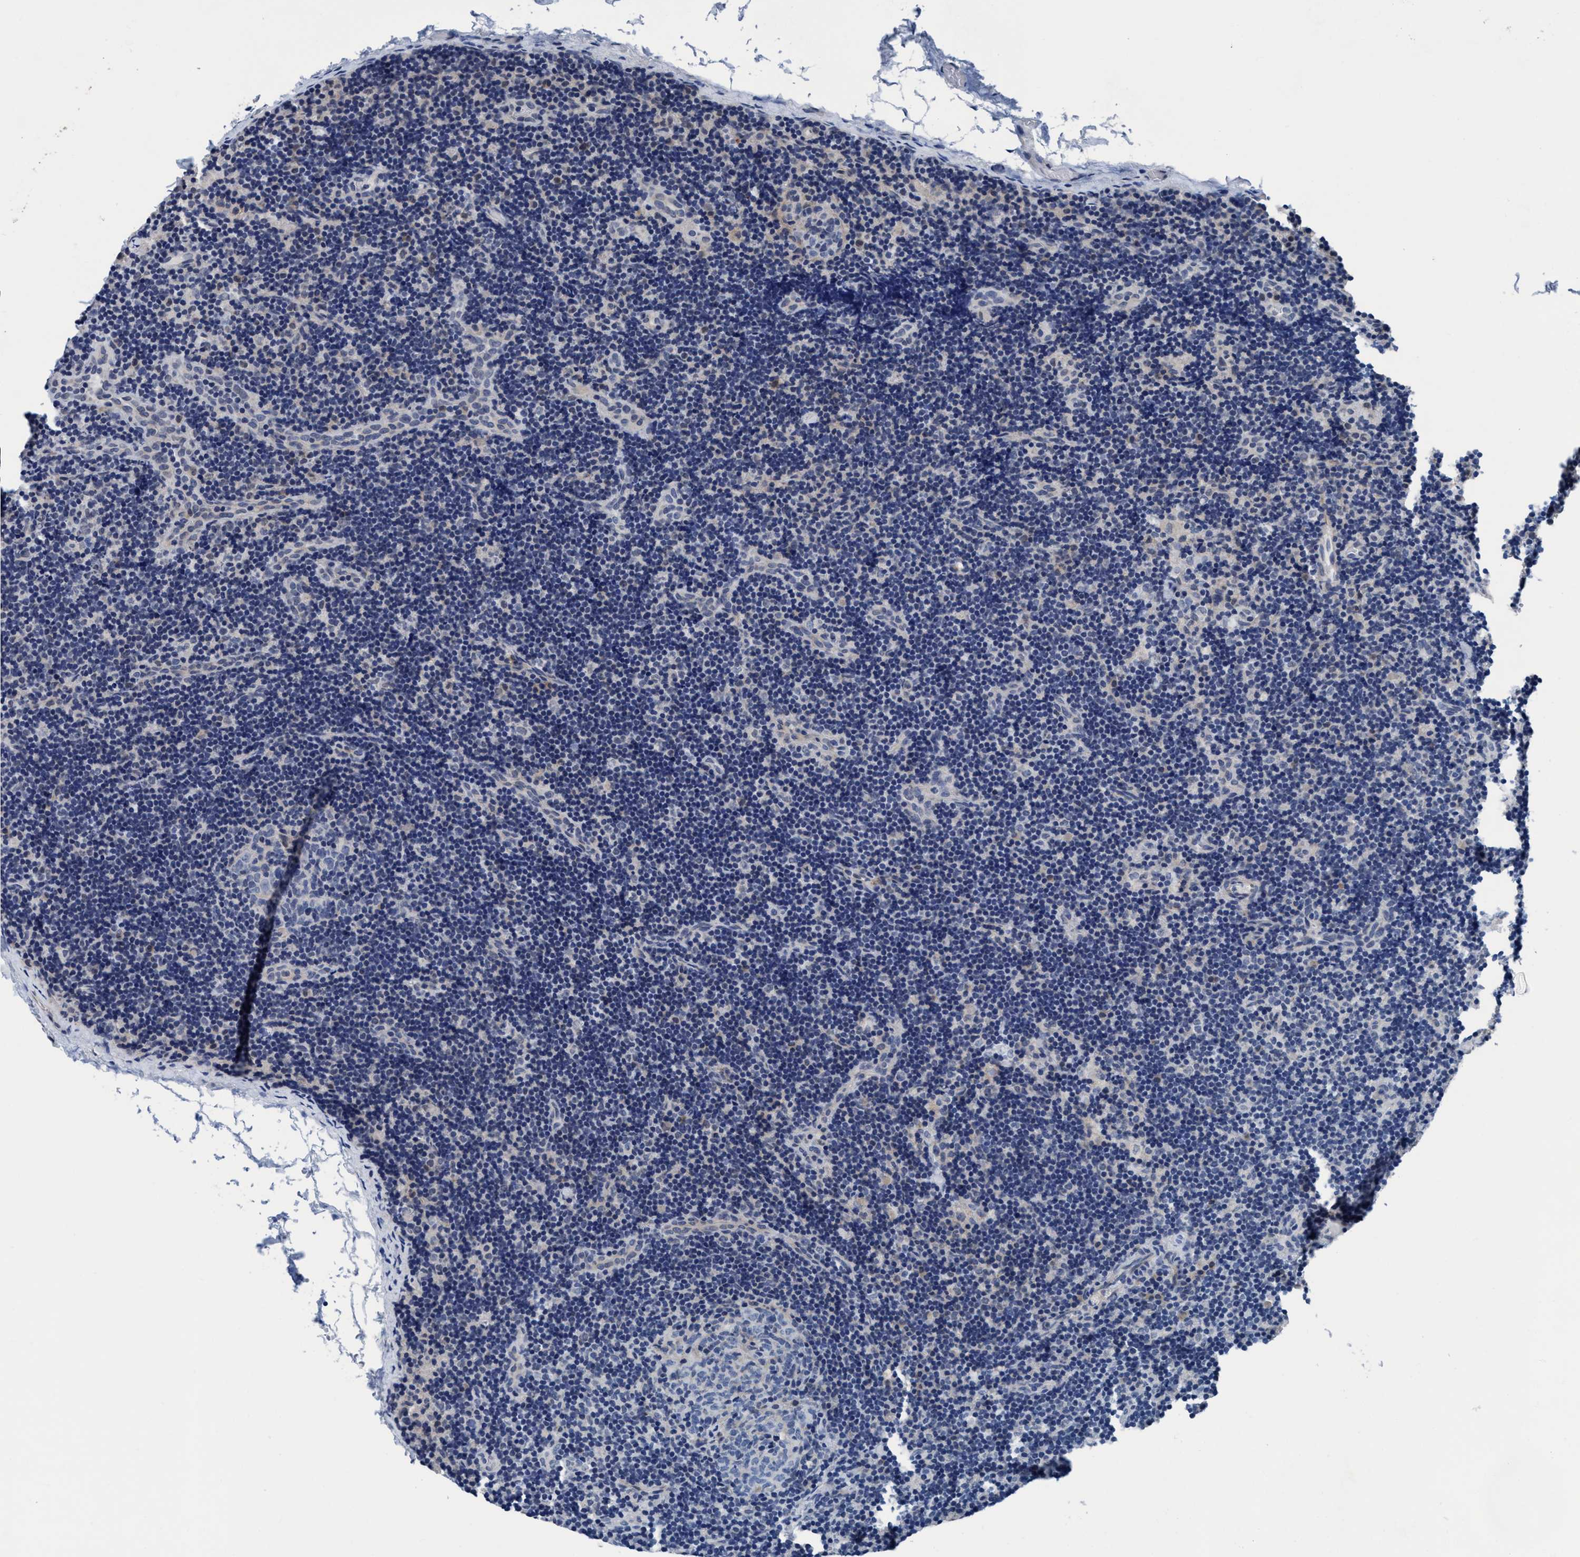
{"staining": {"intensity": "weak", "quantity": "<25%", "location": "cytoplasmic/membranous"}, "tissue": "lymph node", "cell_type": "Germinal center cells", "image_type": "normal", "snomed": [{"axis": "morphology", "description": "Normal tissue, NOS"}, {"axis": "topography", "description": "Lymph node"}], "caption": "An image of human lymph node is negative for staining in germinal center cells. The staining is performed using DAB brown chromogen with nuclei counter-stained in using hematoxylin.", "gene": "TMEM94", "patient": {"sex": "female", "age": 14}}